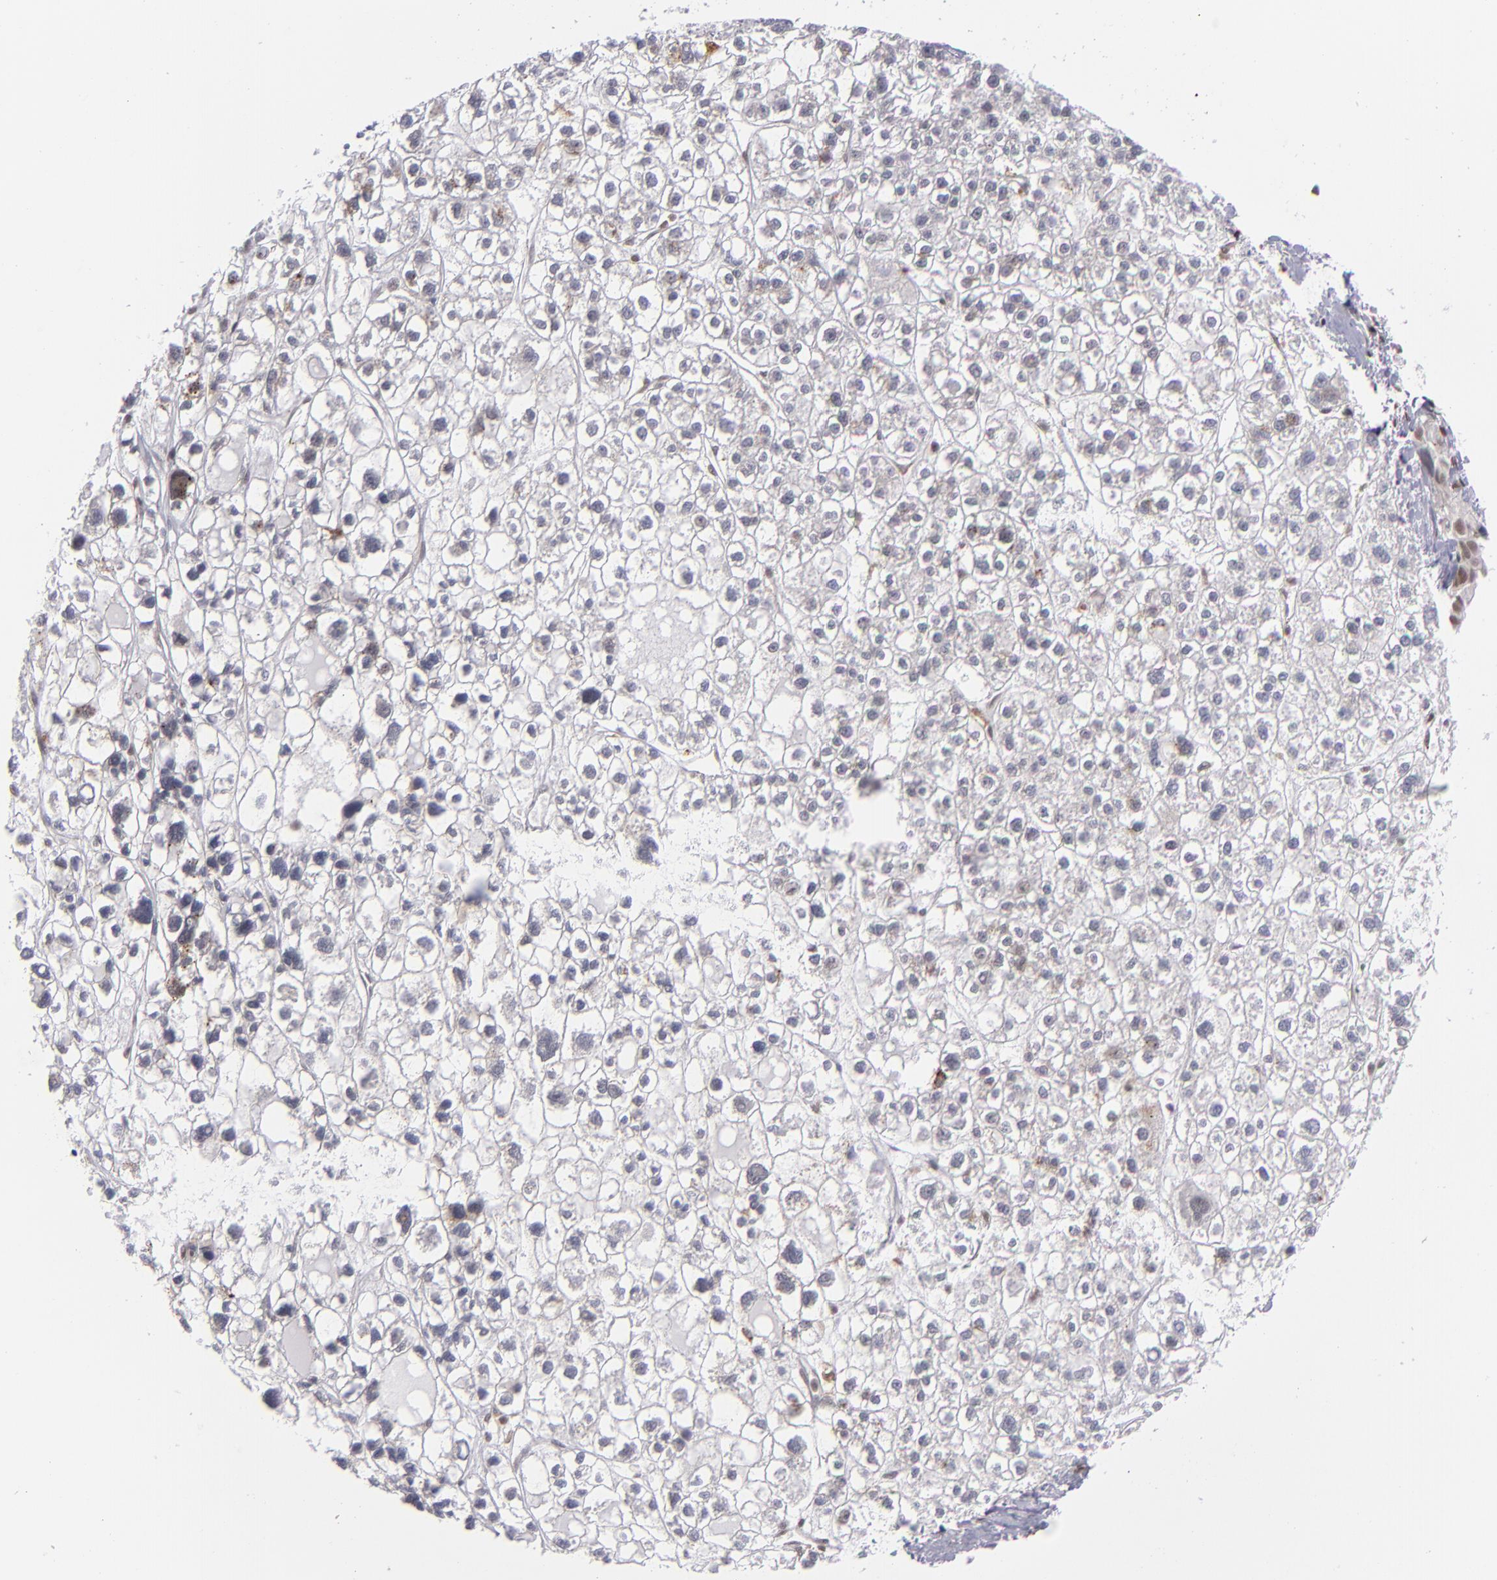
{"staining": {"intensity": "negative", "quantity": "none", "location": "none"}, "tissue": "liver cancer", "cell_type": "Tumor cells", "image_type": "cancer", "snomed": [{"axis": "morphology", "description": "Carcinoma, Hepatocellular, NOS"}, {"axis": "topography", "description": "Liver"}], "caption": "This is a micrograph of immunohistochemistry staining of liver hepatocellular carcinoma, which shows no staining in tumor cells.", "gene": "MLLT3", "patient": {"sex": "female", "age": 85}}